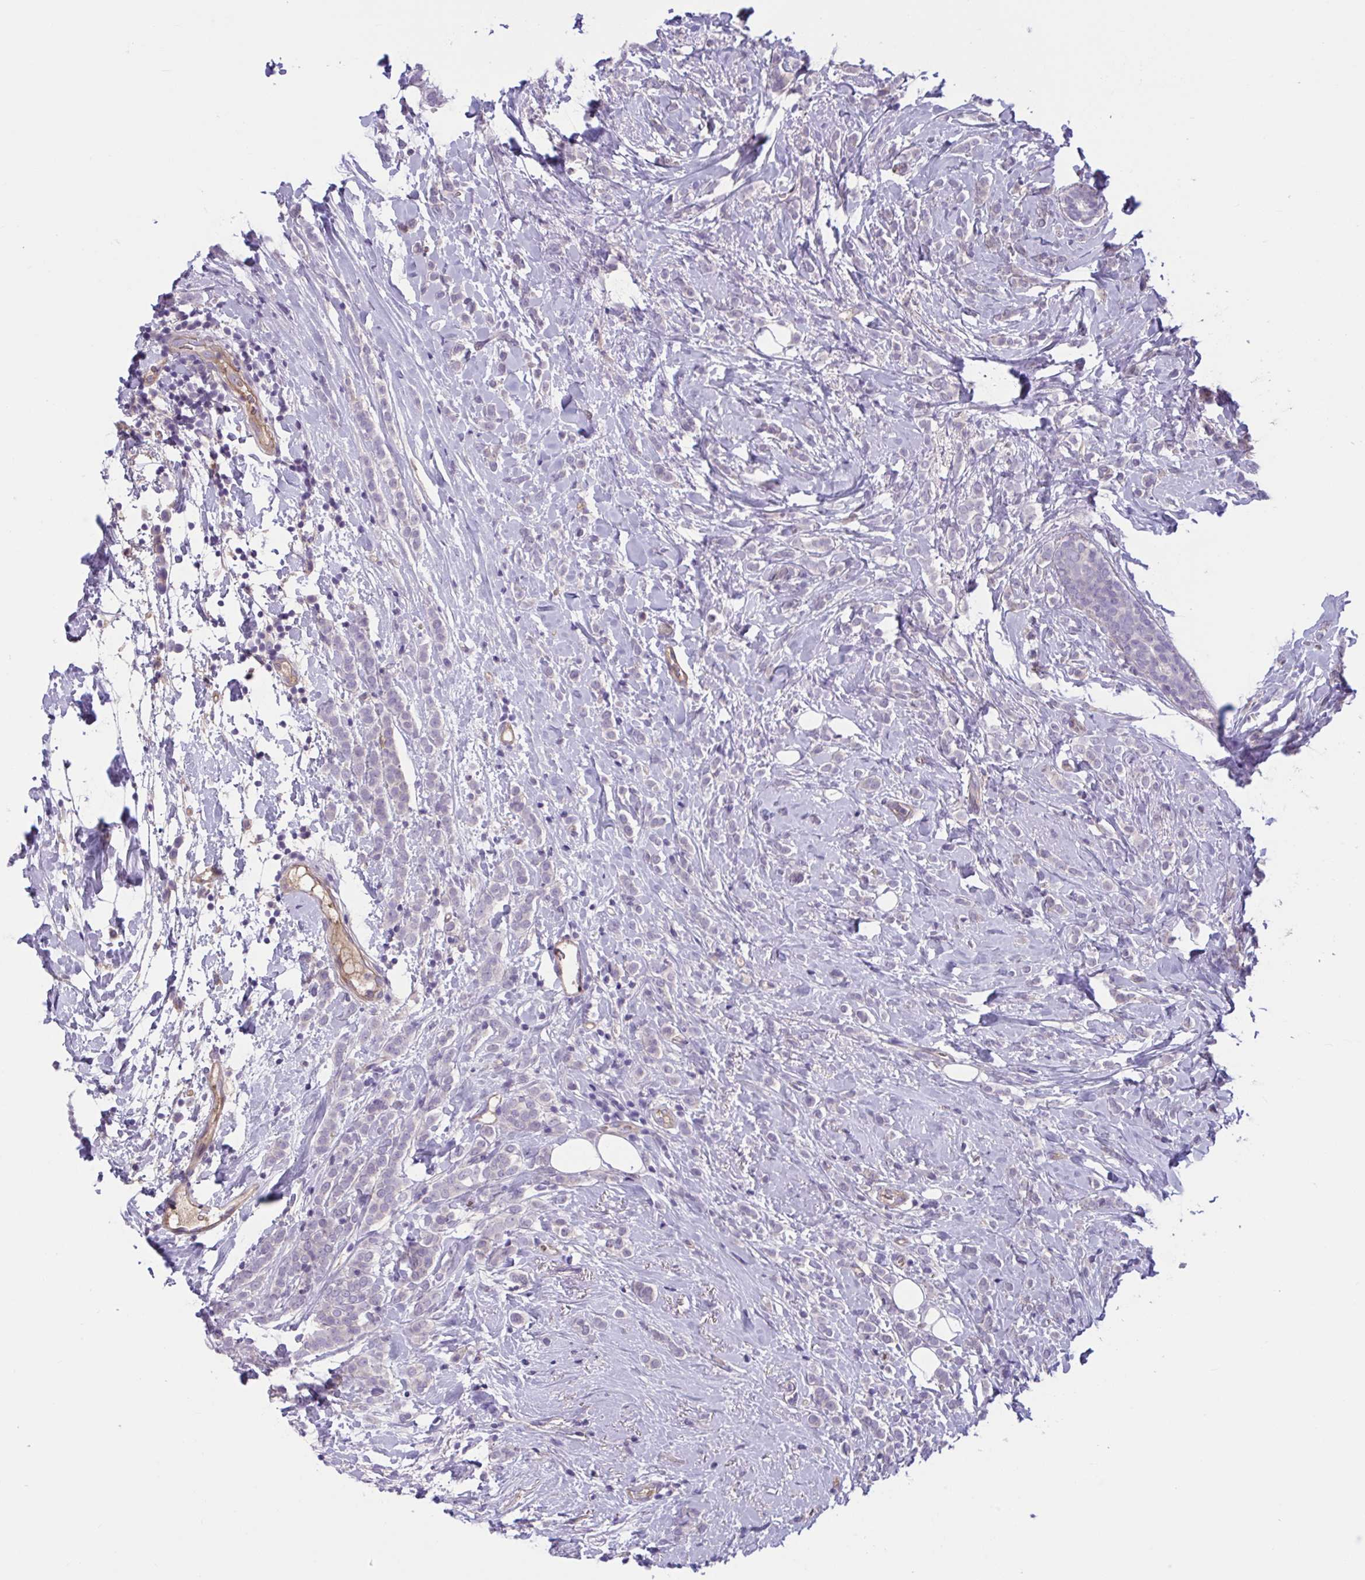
{"staining": {"intensity": "negative", "quantity": "none", "location": "none"}, "tissue": "breast cancer", "cell_type": "Tumor cells", "image_type": "cancer", "snomed": [{"axis": "morphology", "description": "Lobular carcinoma"}, {"axis": "topography", "description": "Breast"}], "caption": "Immunohistochemical staining of breast lobular carcinoma reveals no significant positivity in tumor cells.", "gene": "TTC7B", "patient": {"sex": "female", "age": 49}}